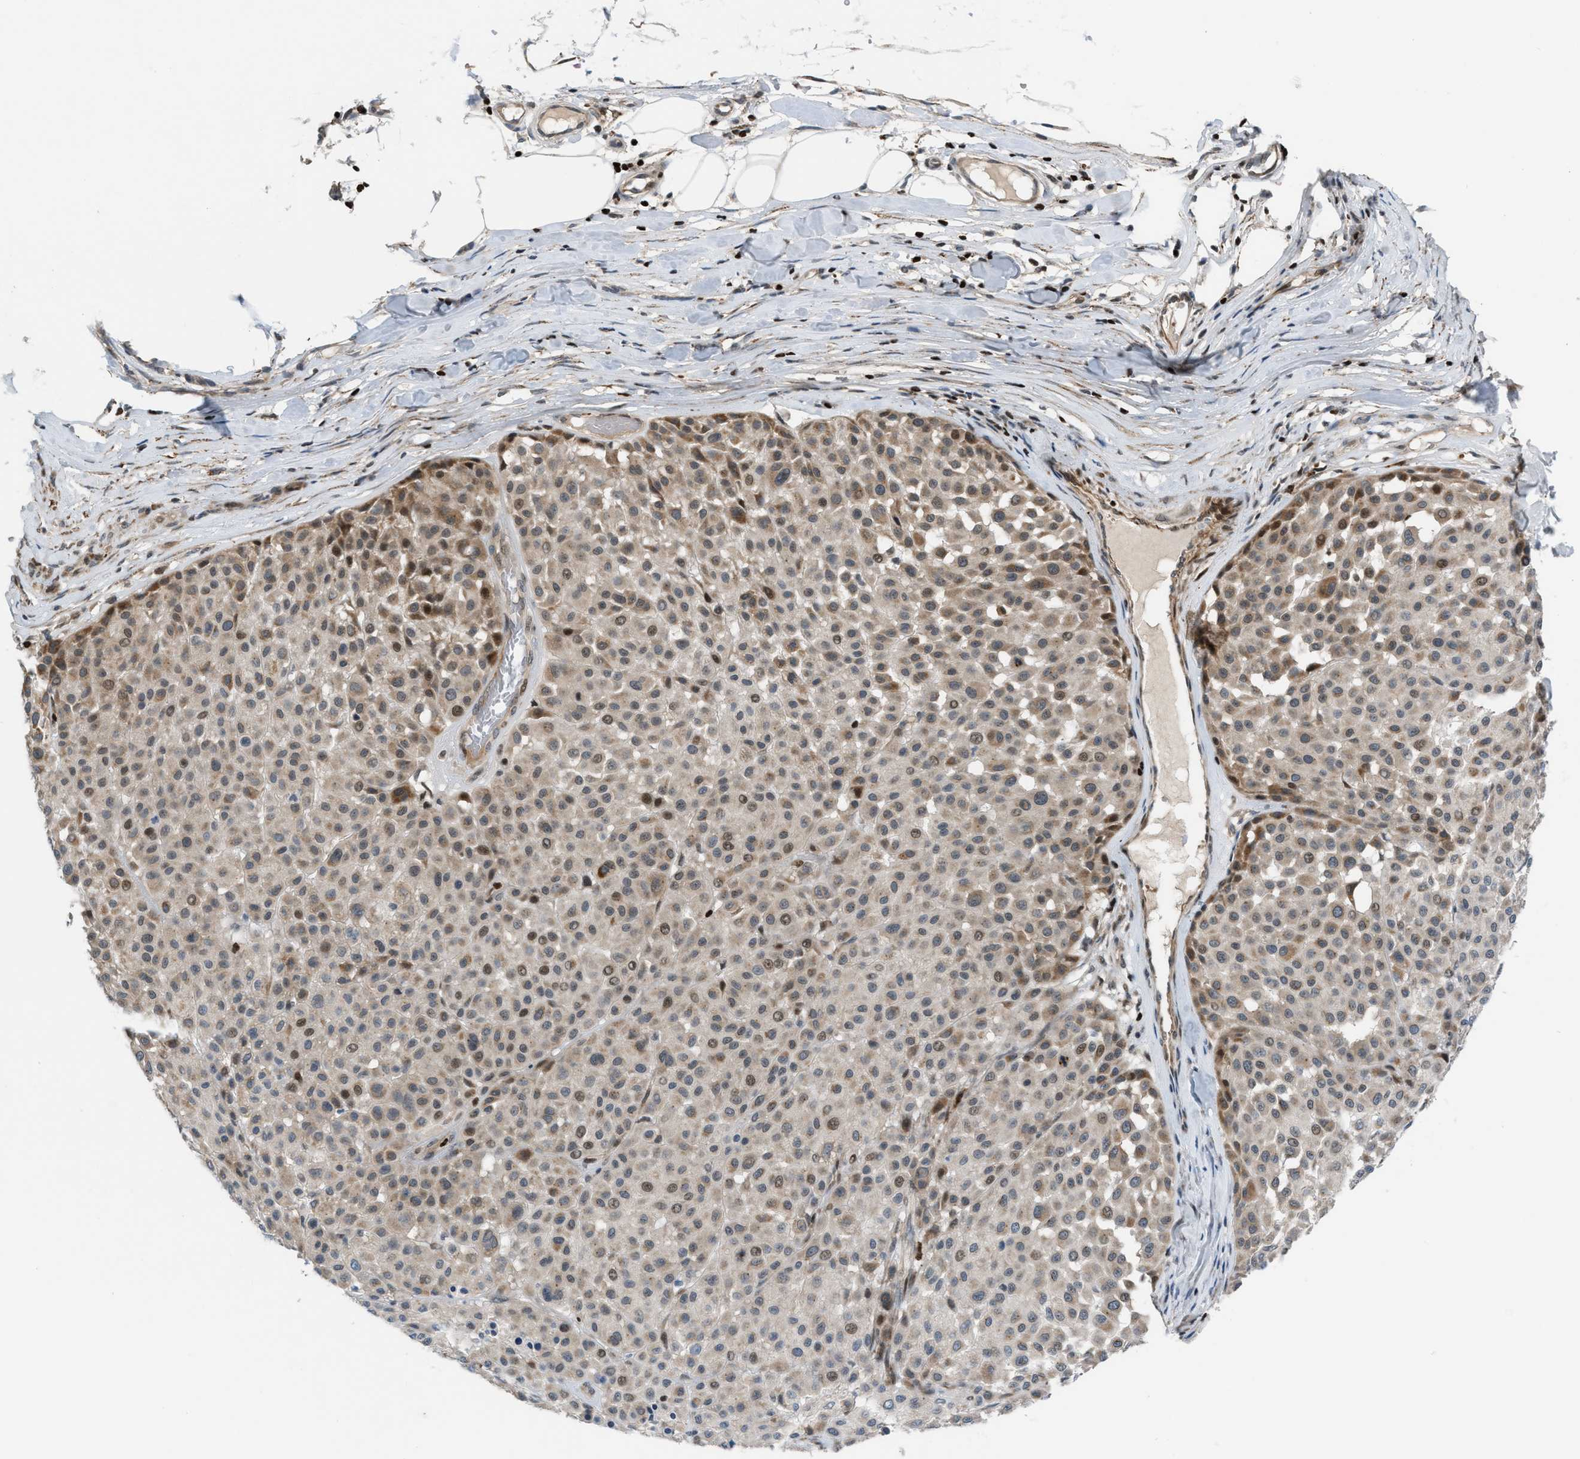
{"staining": {"intensity": "weak", "quantity": ">75%", "location": "cytoplasmic/membranous"}, "tissue": "melanoma", "cell_type": "Tumor cells", "image_type": "cancer", "snomed": [{"axis": "morphology", "description": "Malignant melanoma, Metastatic site"}, {"axis": "topography", "description": "Soft tissue"}], "caption": "This histopathology image displays malignant melanoma (metastatic site) stained with immunohistochemistry to label a protein in brown. The cytoplasmic/membranous of tumor cells show weak positivity for the protein. Nuclei are counter-stained blue.", "gene": "ZNF276", "patient": {"sex": "male", "age": 41}}